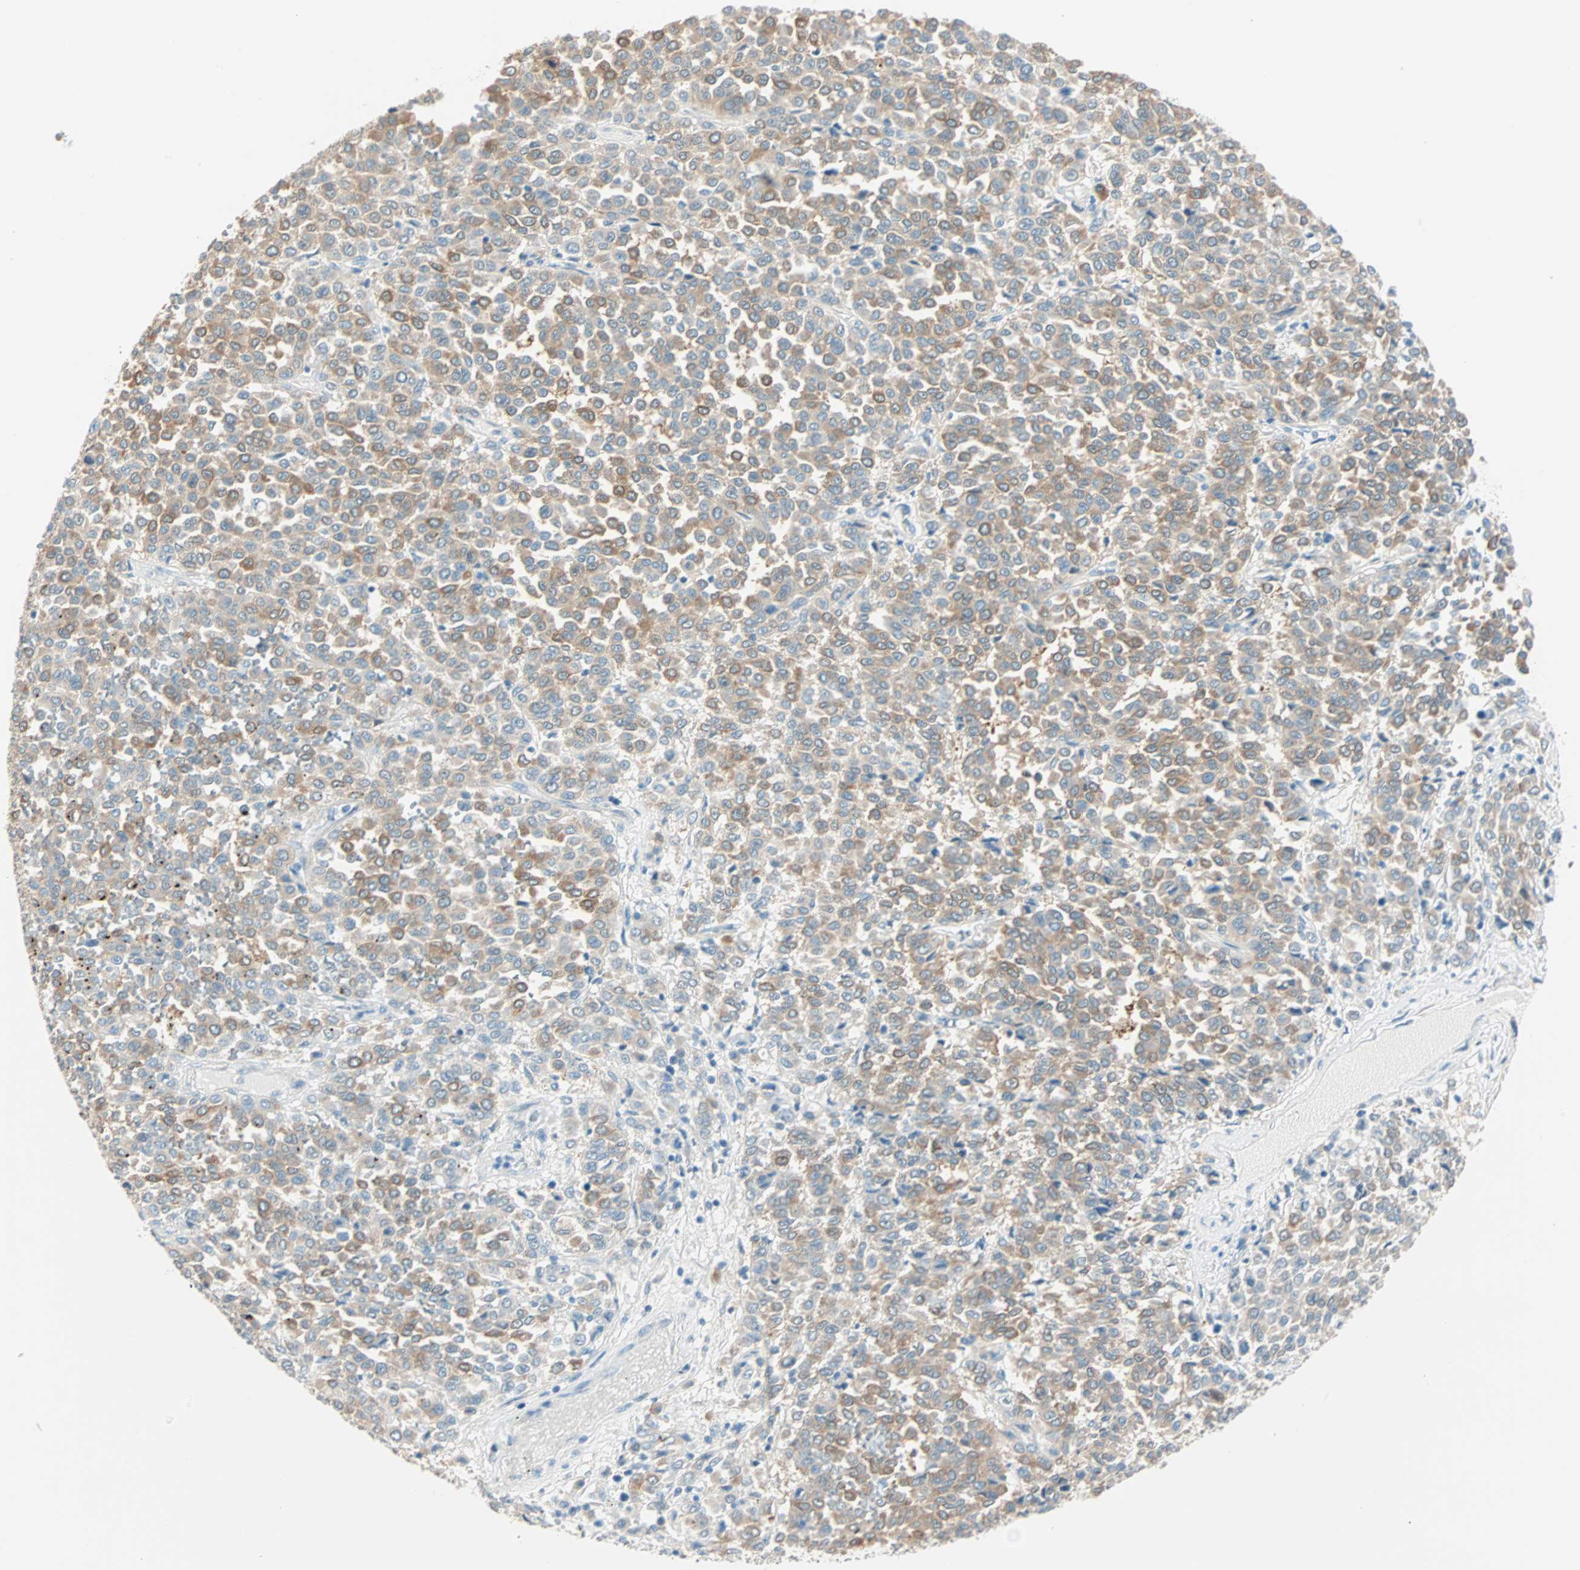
{"staining": {"intensity": "moderate", "quantity": ">75%", "location": "cytoplasmic/membranous"}, "tissue": "melanoma", "cell_type": "Tumor cells", "image_type": "cancer", "snomed": [{"axis": "morphology", "description": "Malignant melanoma, Metastatic site"}, {"axis": "topography", "description": "Pancreas"}], "caption": "Immunohistochemistry (DAB) staining of human melanoma demonstrates moderate cytoplasmic/membranous protein staining in about >75% of tumor cells.", "gene": "ATF6", "patient": {"sex": "female", "age": 30}}